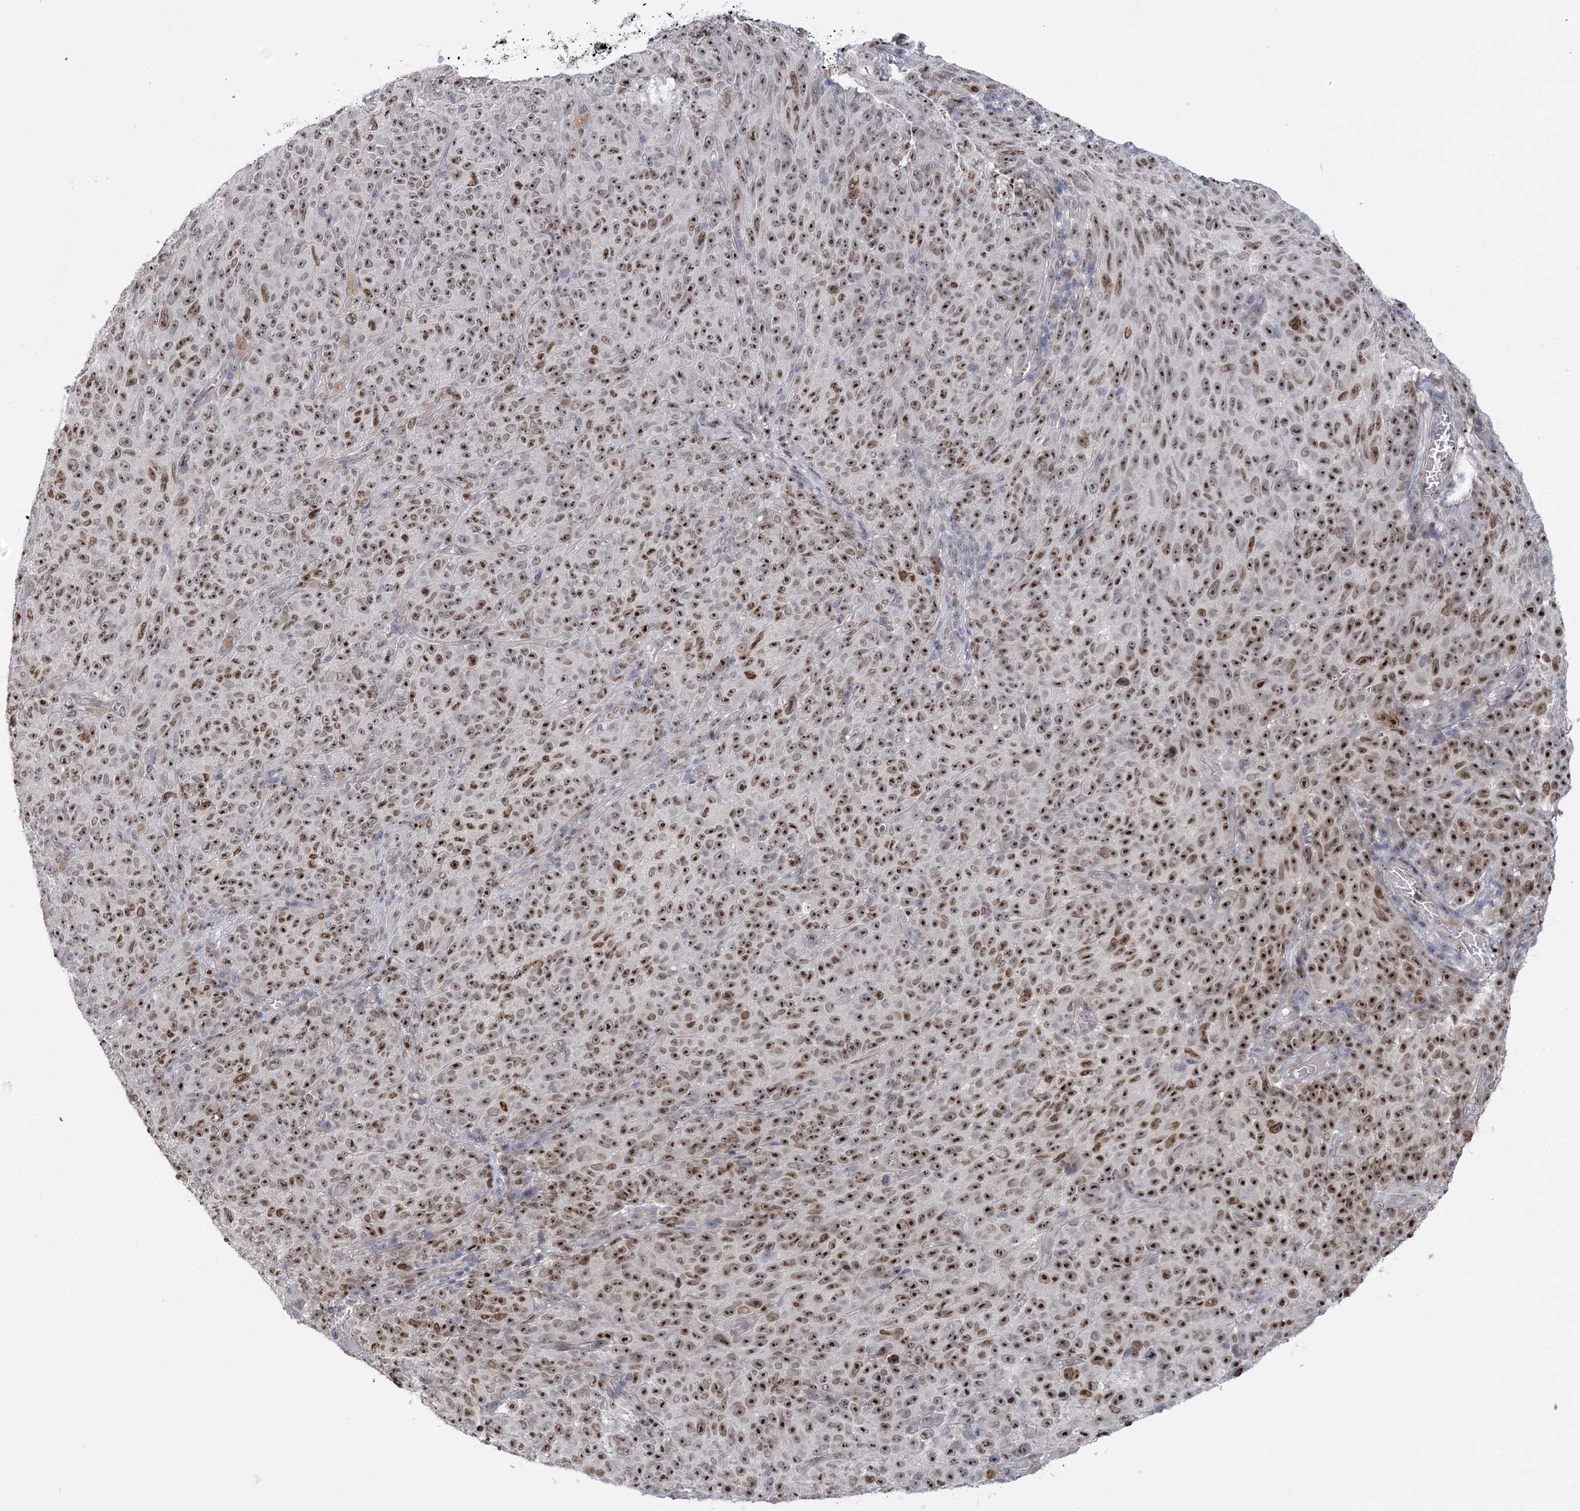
{"staining": {"intensity": "moderate", "quantity": ">75%", "location": "nuclear"}, "tissue": "melanoma", "cell_type": "Tumor cells", "image_type": "cancer", "snomed": [{"axis": "morphology", "description": "Malignant melanoma, NOS"}, {"axis": "topography", "description": "Skin"}], "caption": "Immunohistochemical staining of human malignant melanoma shows moderate nuclear protein staining in about >75% of tumor cells. The staining is performed using DAB (3,3'-diaminobenzidine) brown chromogen to label protein expression. The nuclei are counter-stained blue using hematoxylin.", "gene": "HOMEZ", "patient": {"sex": "female", "age": 82}}